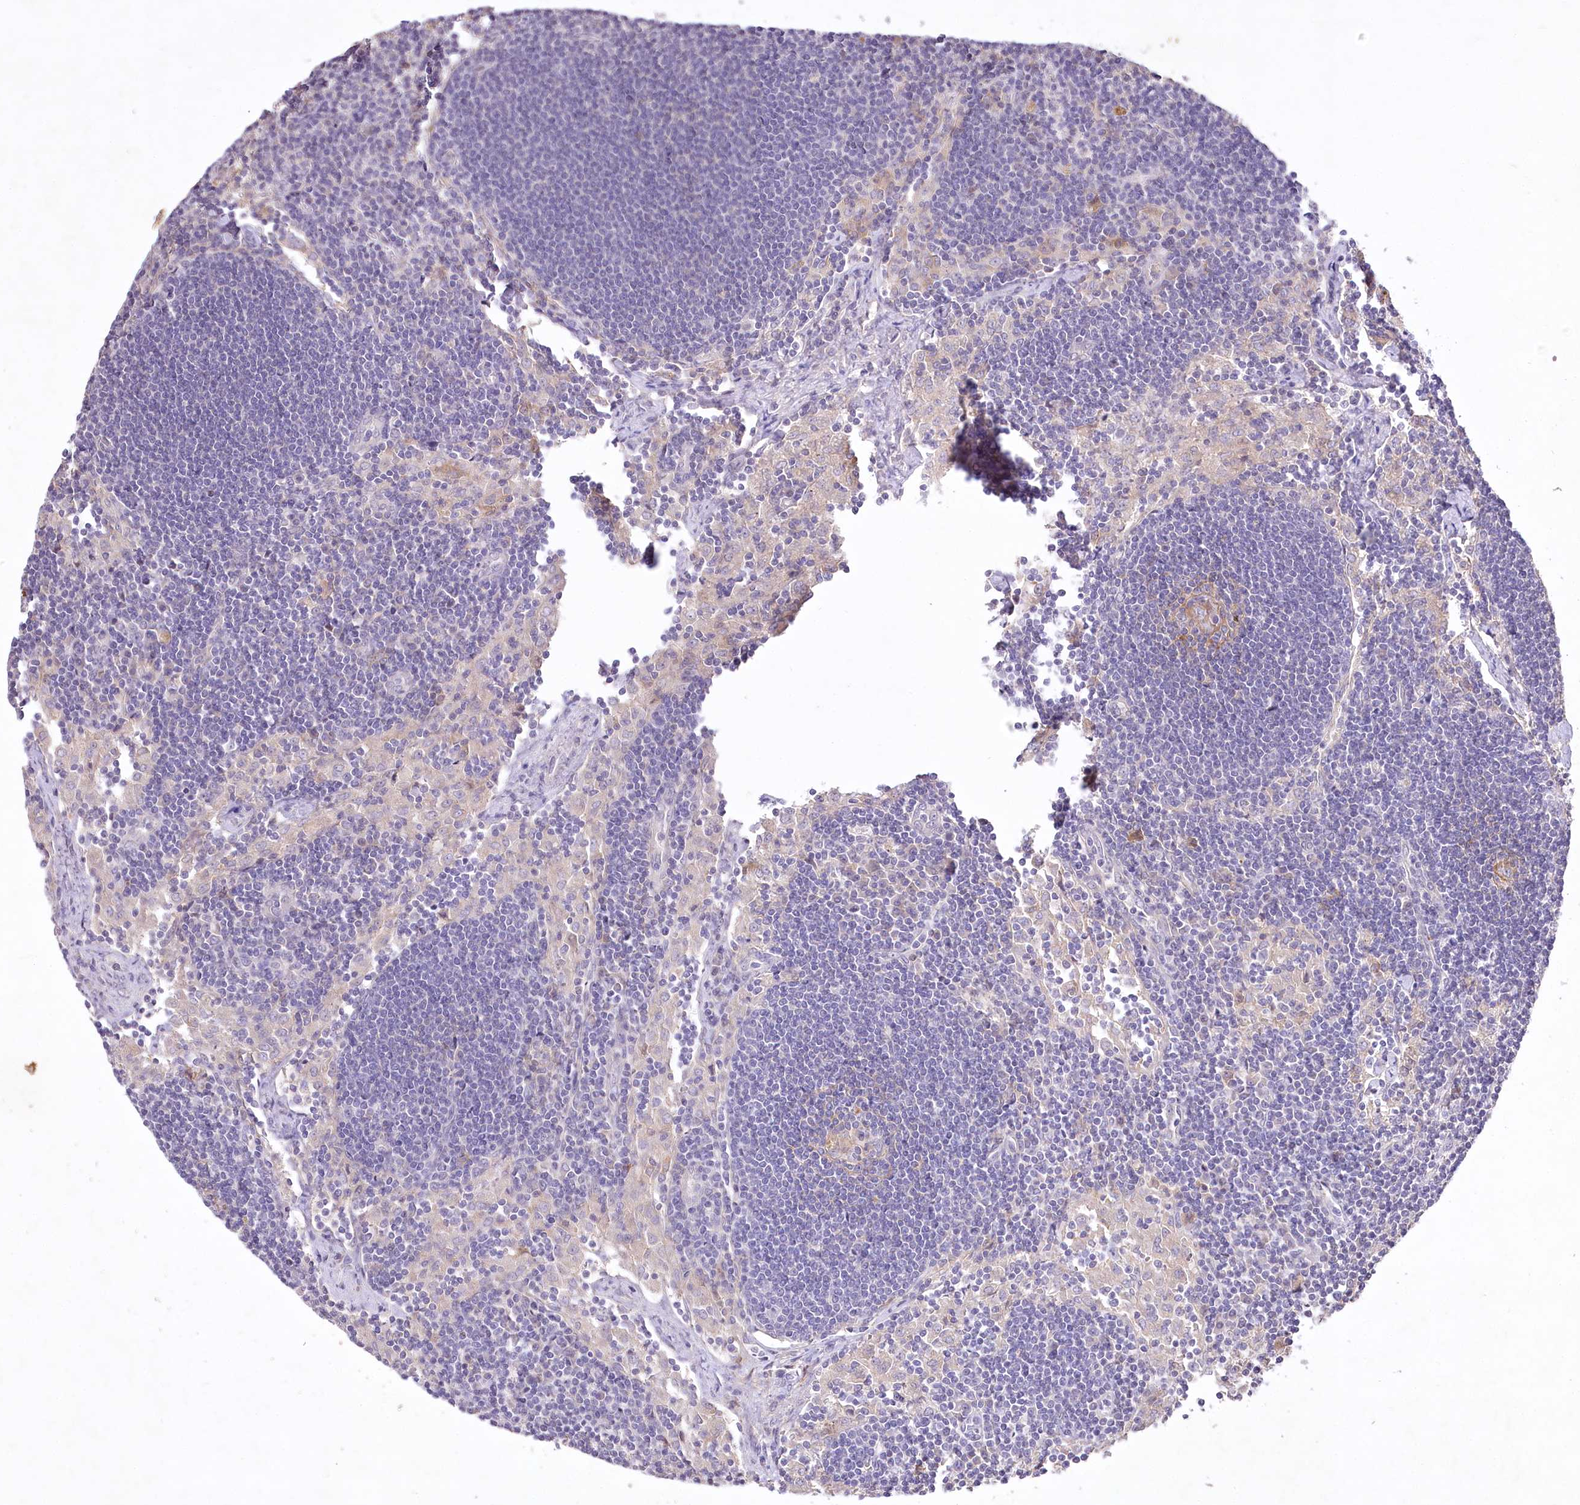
{"staining": {"intensity": "negative", "quantity": "none", "location": "none"}, "tissue": "lymph node", "cell_type": "Germinal center cells", "image_type": "normal", "snomed": [{"axis": "morphology", "description": "Normal tissue, NOS"}, {"axis": "topography", "description": "Lymph node"}], "caption": "Germinal center cells show no significant expression in unremarkable lymph node. (Stains: DAB immunohistochemistry with hematoxylin counter stain, Microscopy: brightfield microscopy at high magnification).", "gene": "ENPP1", "patient": {"sex": "male", "age": 24}}